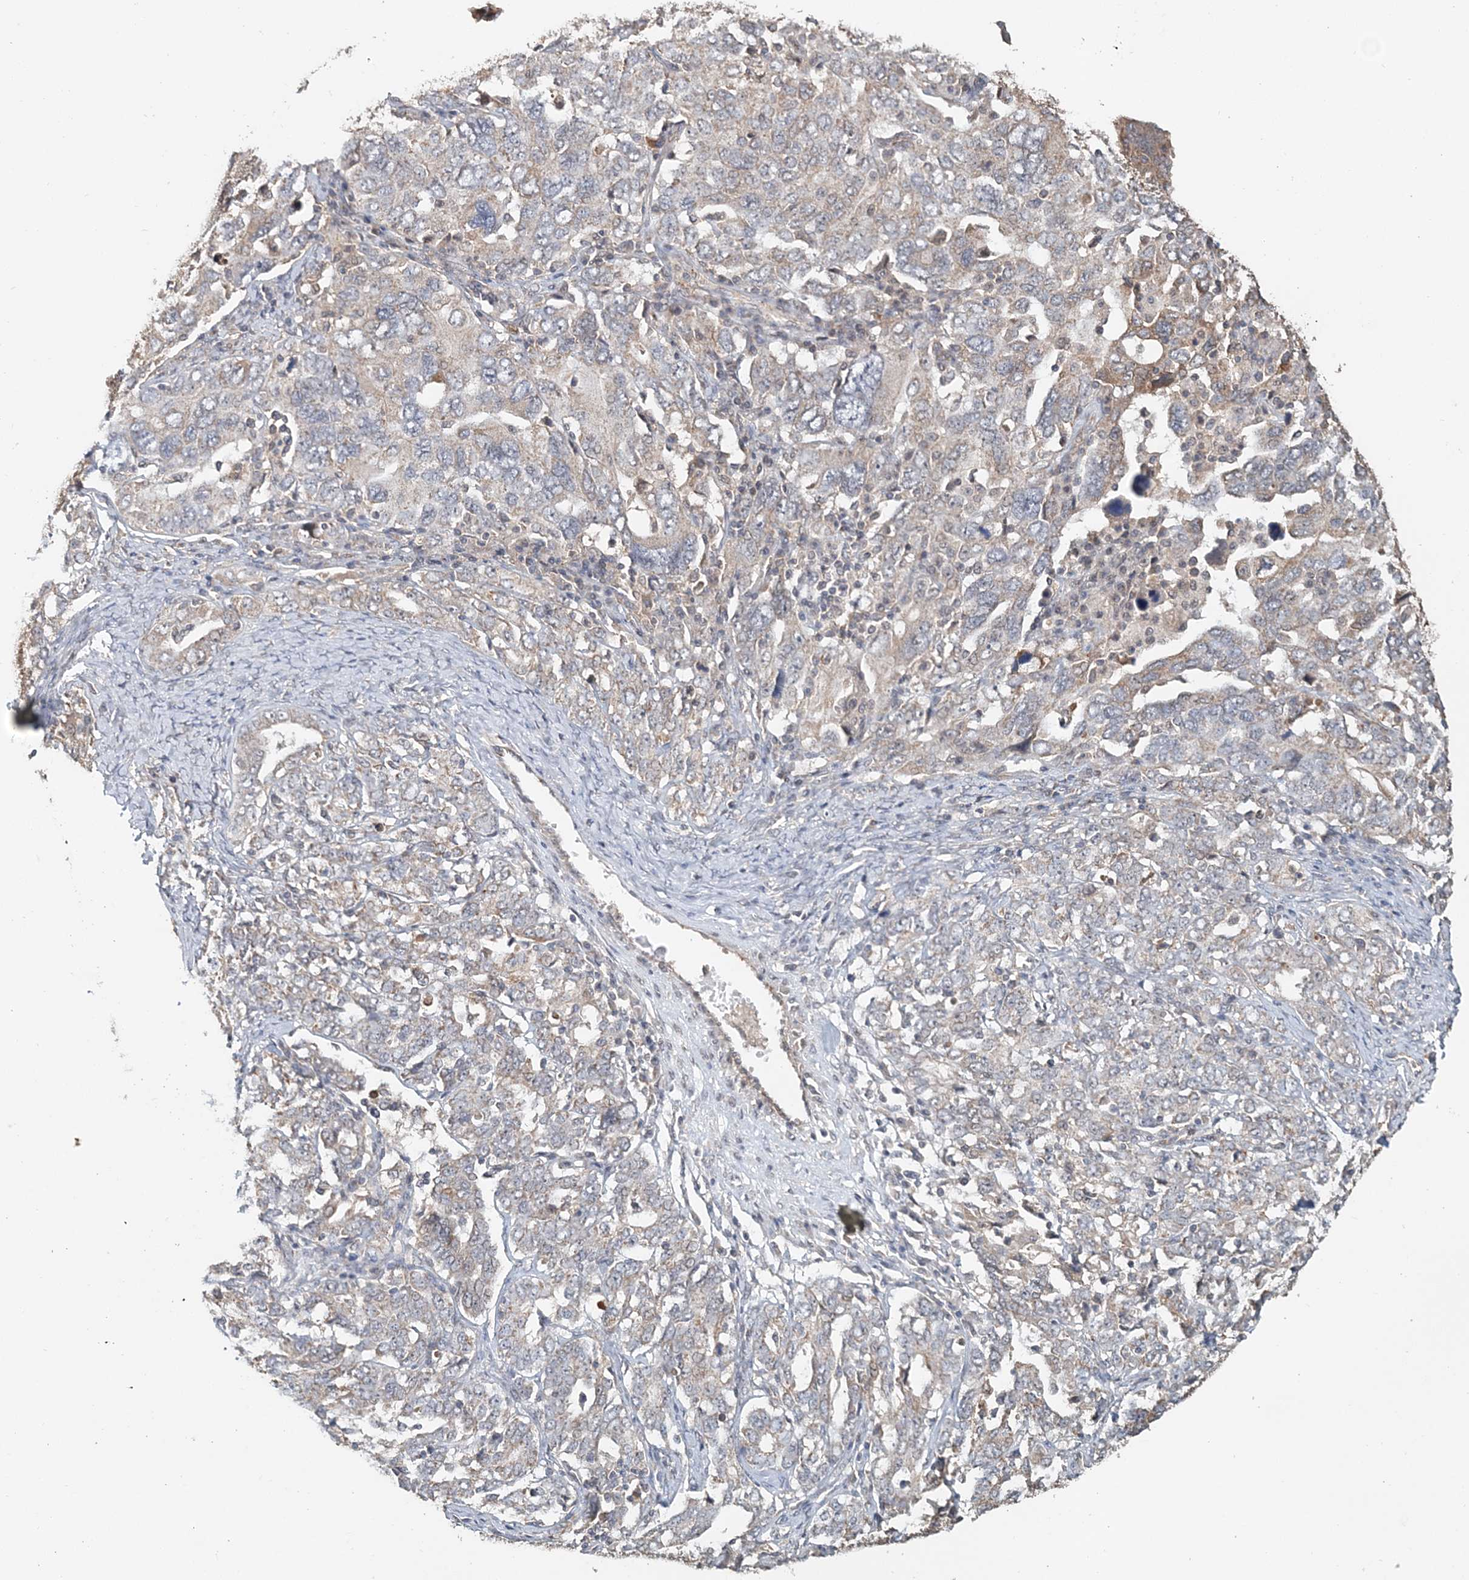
{"staining": {"intensity": "weak", "quantity": "<25%", "location": "cytoplasmic/membranous"}, "tissue": "ovarian cancer", "cell_type": "Tumor cells", "image_type": "cancer", "snomed": [{"axis": "morphology", "description": "Carcinoma, endometroid"}, {"axis": "topography", "description": "Ovary"}], "caption": "Immunohistochemistry (IHC) image of human ovarian cancer (endometroid carcinoma) stained for a protein (brown), which exhibits no expression in tumor cells.", "gene": "FBXO38", "patient": {"sex": "female", "age": 62}}